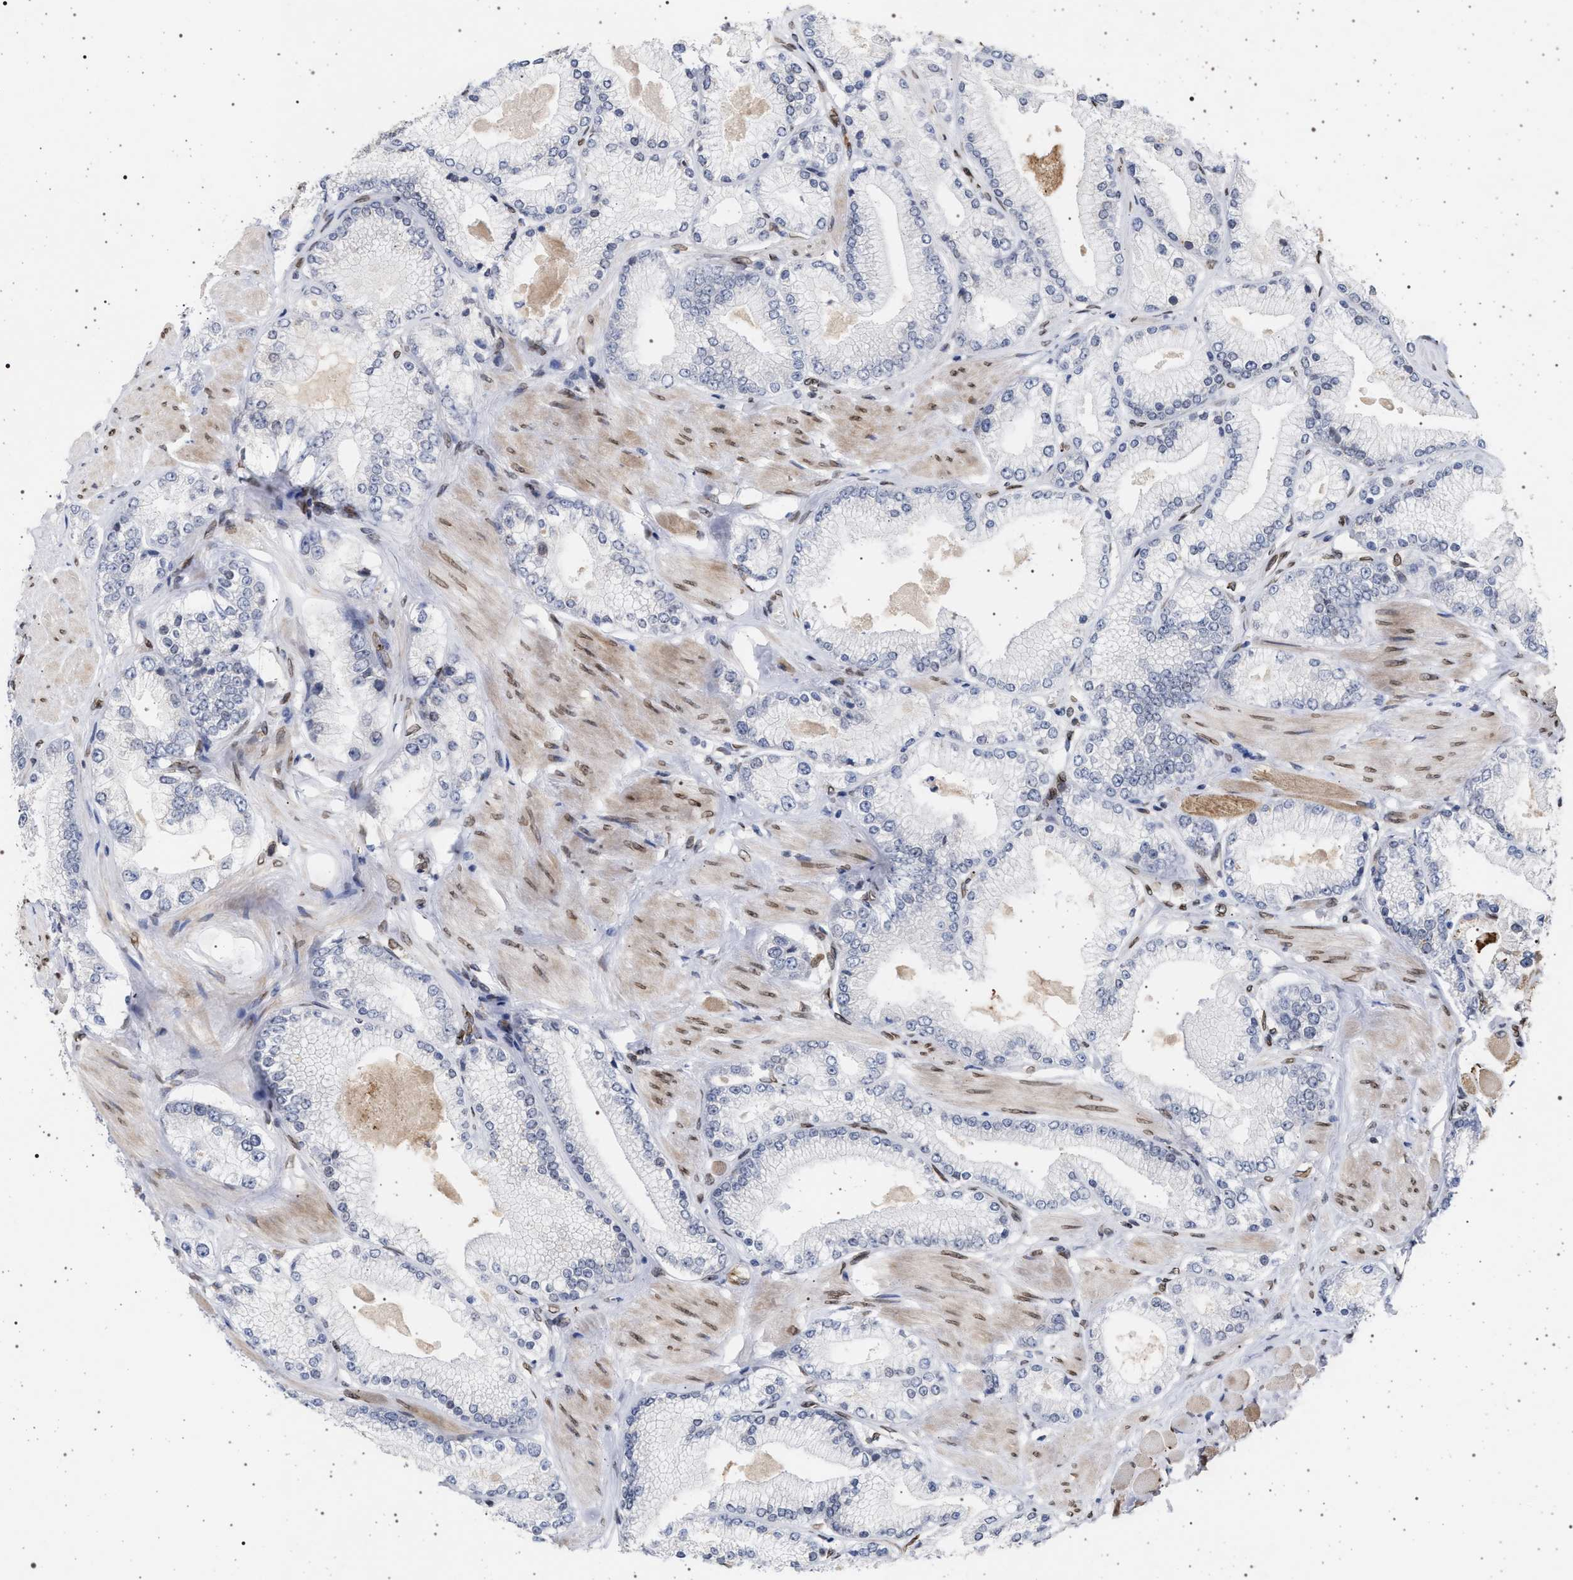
{"staining": {"intensity": "negative", "quantity": "none", "location": "none"}, "tissue": "prostate cancer", "cell_type": "Tumor cells", "image_type": "cancer", "snomed": [{"axis": "morphology", "description": "Adenocarcinoma, High grade"}, {"axis": "topography", "description": "Prostate"}], "caption": "Prostate adenocarcinoma (high-grade) stained for a protein using IHC reveals no positivity tumor cells.", "gene": "ING2", "patient": {"sex": "male", "age": 50}}